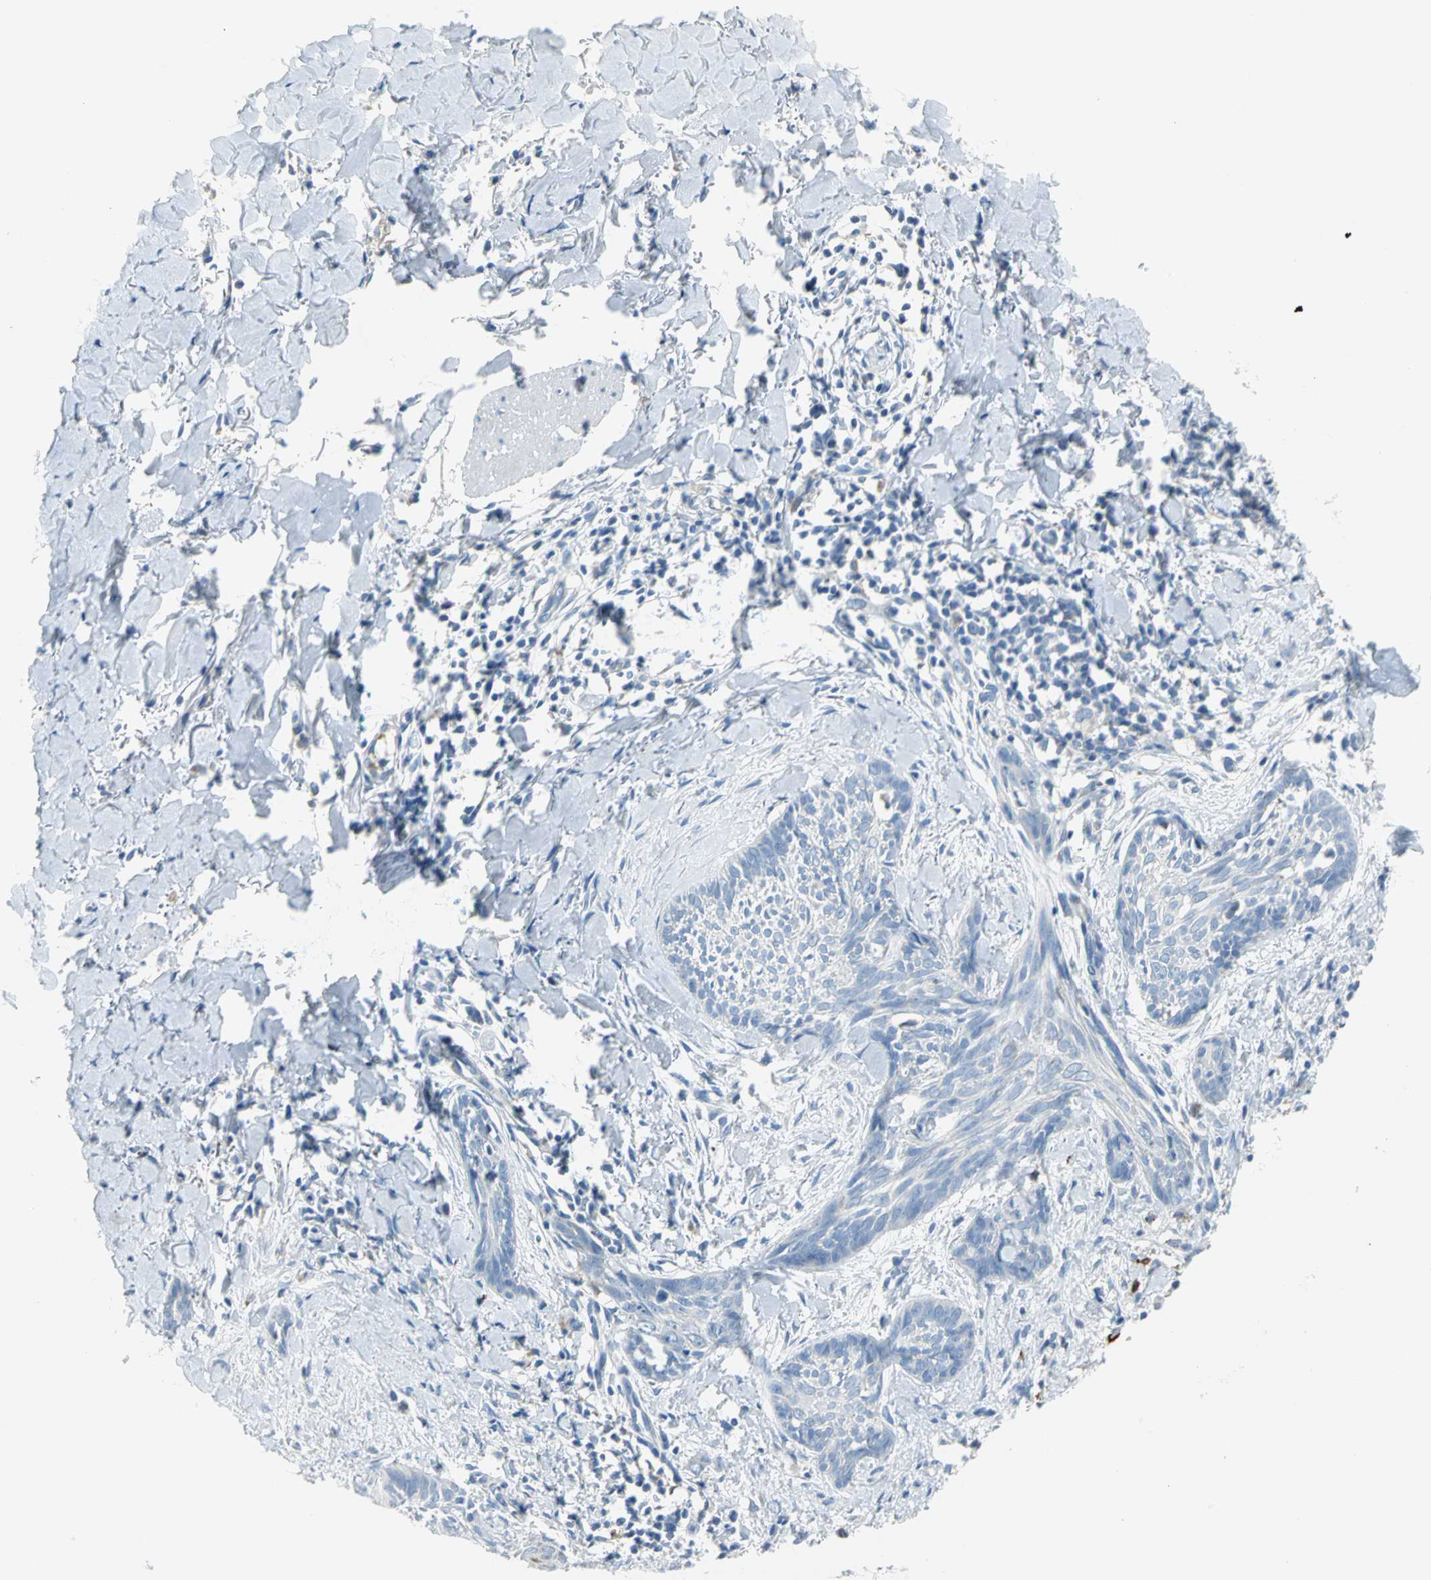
{"staining": {"intensity": "negative", "quantity": "none", "location": "none"}, "tissue": "skin cancer", "cell_type": "Tumor cells", "image_type": "cancer", "snomed": [{"axis": "morphology", "description": "Normal tissue, NOS"}, {"axis": "morphology", "description": "Basal cell carcinoma"}, {"axis": "topography", "description": "Skin"}], "caption": "A photomicrograph of skin basal cell carcinoma stained for a protein exhibits no brown staining in tumor cells.", "gene": "ALOX15", "patient": {"sex": "male", "age": 71}}